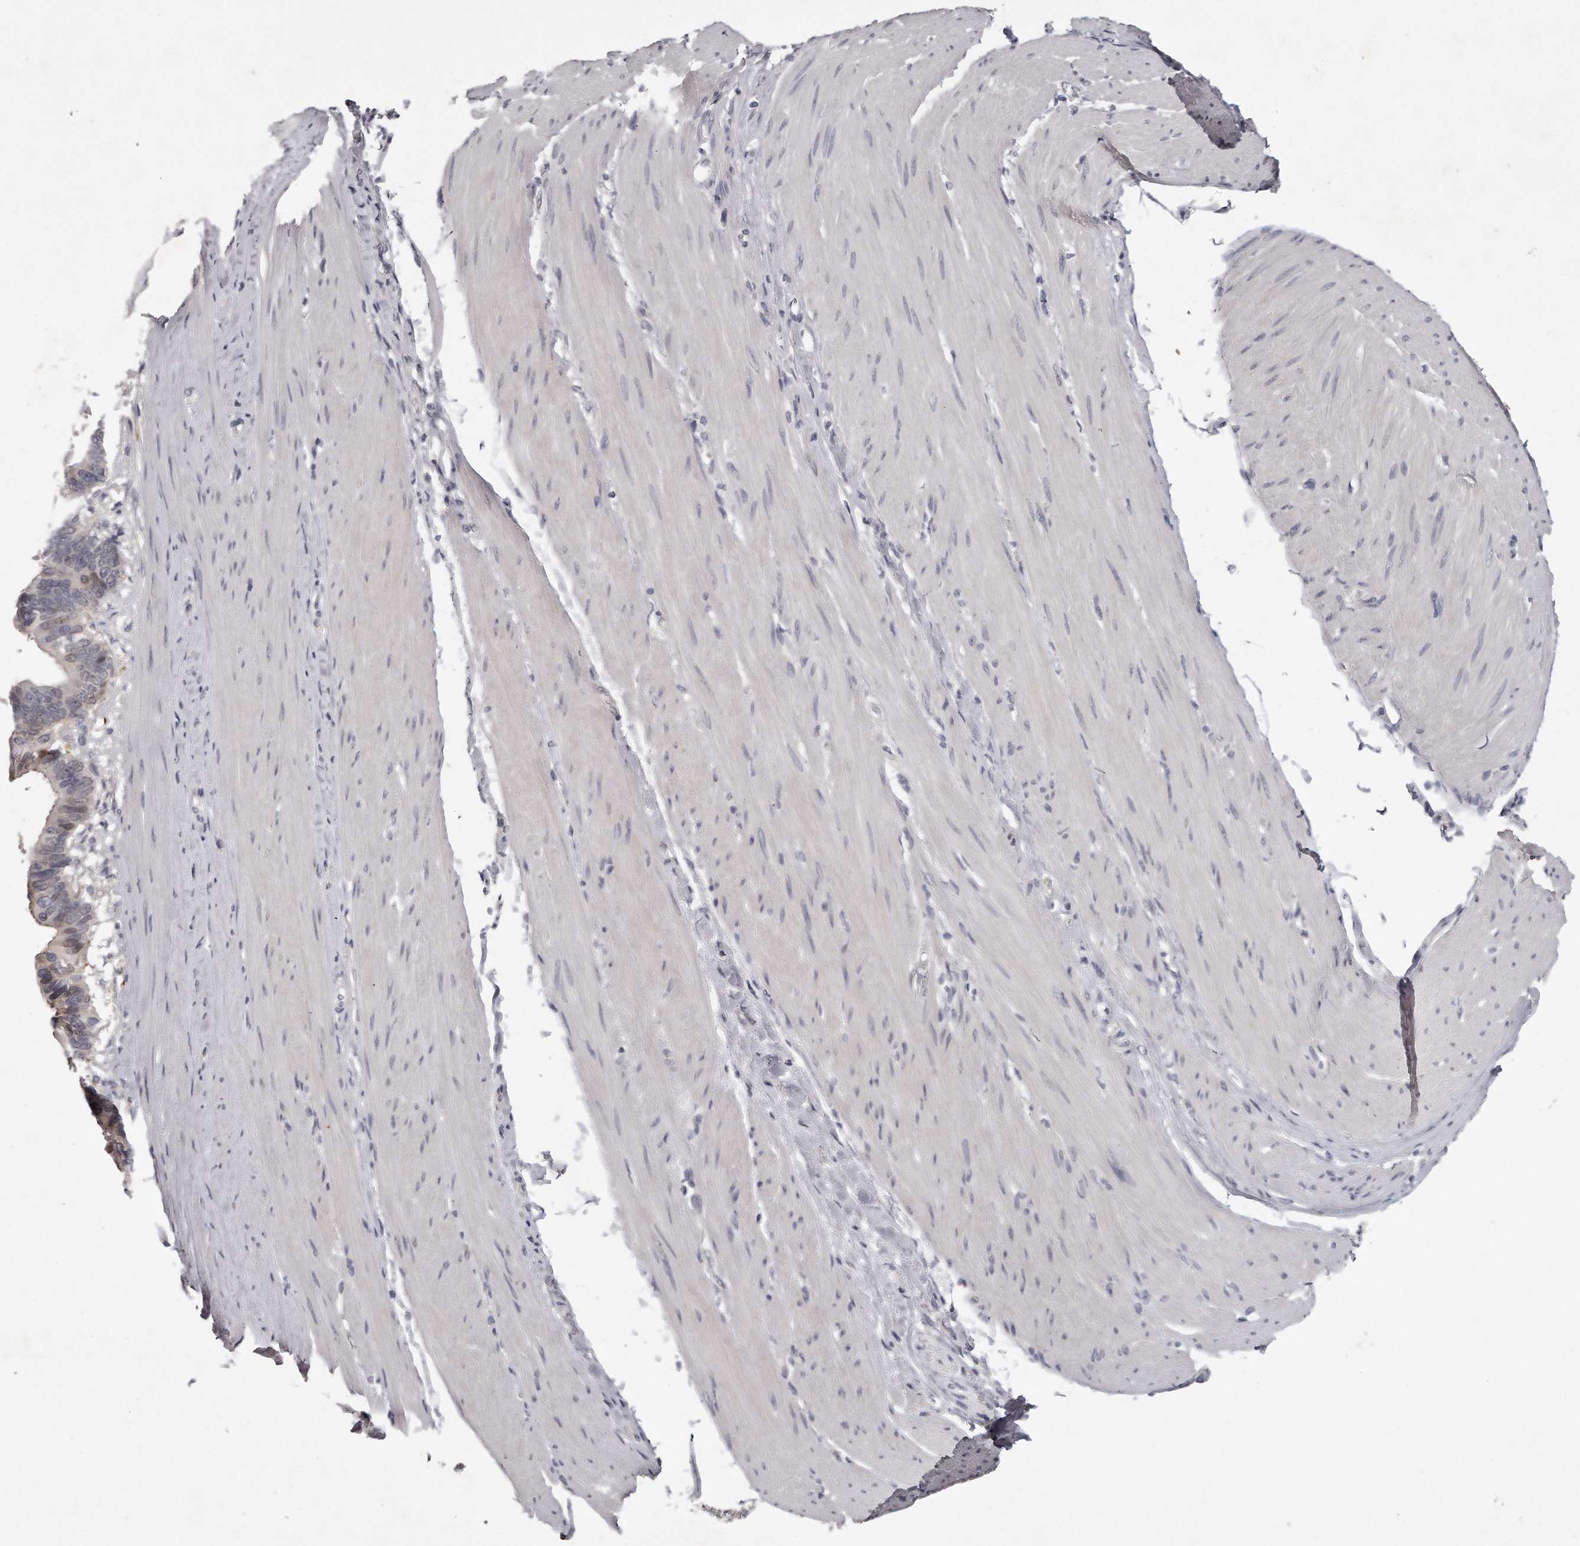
{"staining": {"intensity": "weak", "quantity": "<25%", "location": "nuclear"}, "tissue": "pancreatic cancer", "cell_type": "Tumor cells", "image_type": "cancer", "snomed": [{"axis": "morphology", "description": "Adenocarcinoma, NOS"}, {"axis": "topography", "description": "Pancreas"}], "caption": "DAB immunohistochemical staining of pancreatic cancer (adenocarcinoma) shows no significant positivity in tumor cells.", "gene": "GGCT", "patient": {"sex": "female", "age": 56}}